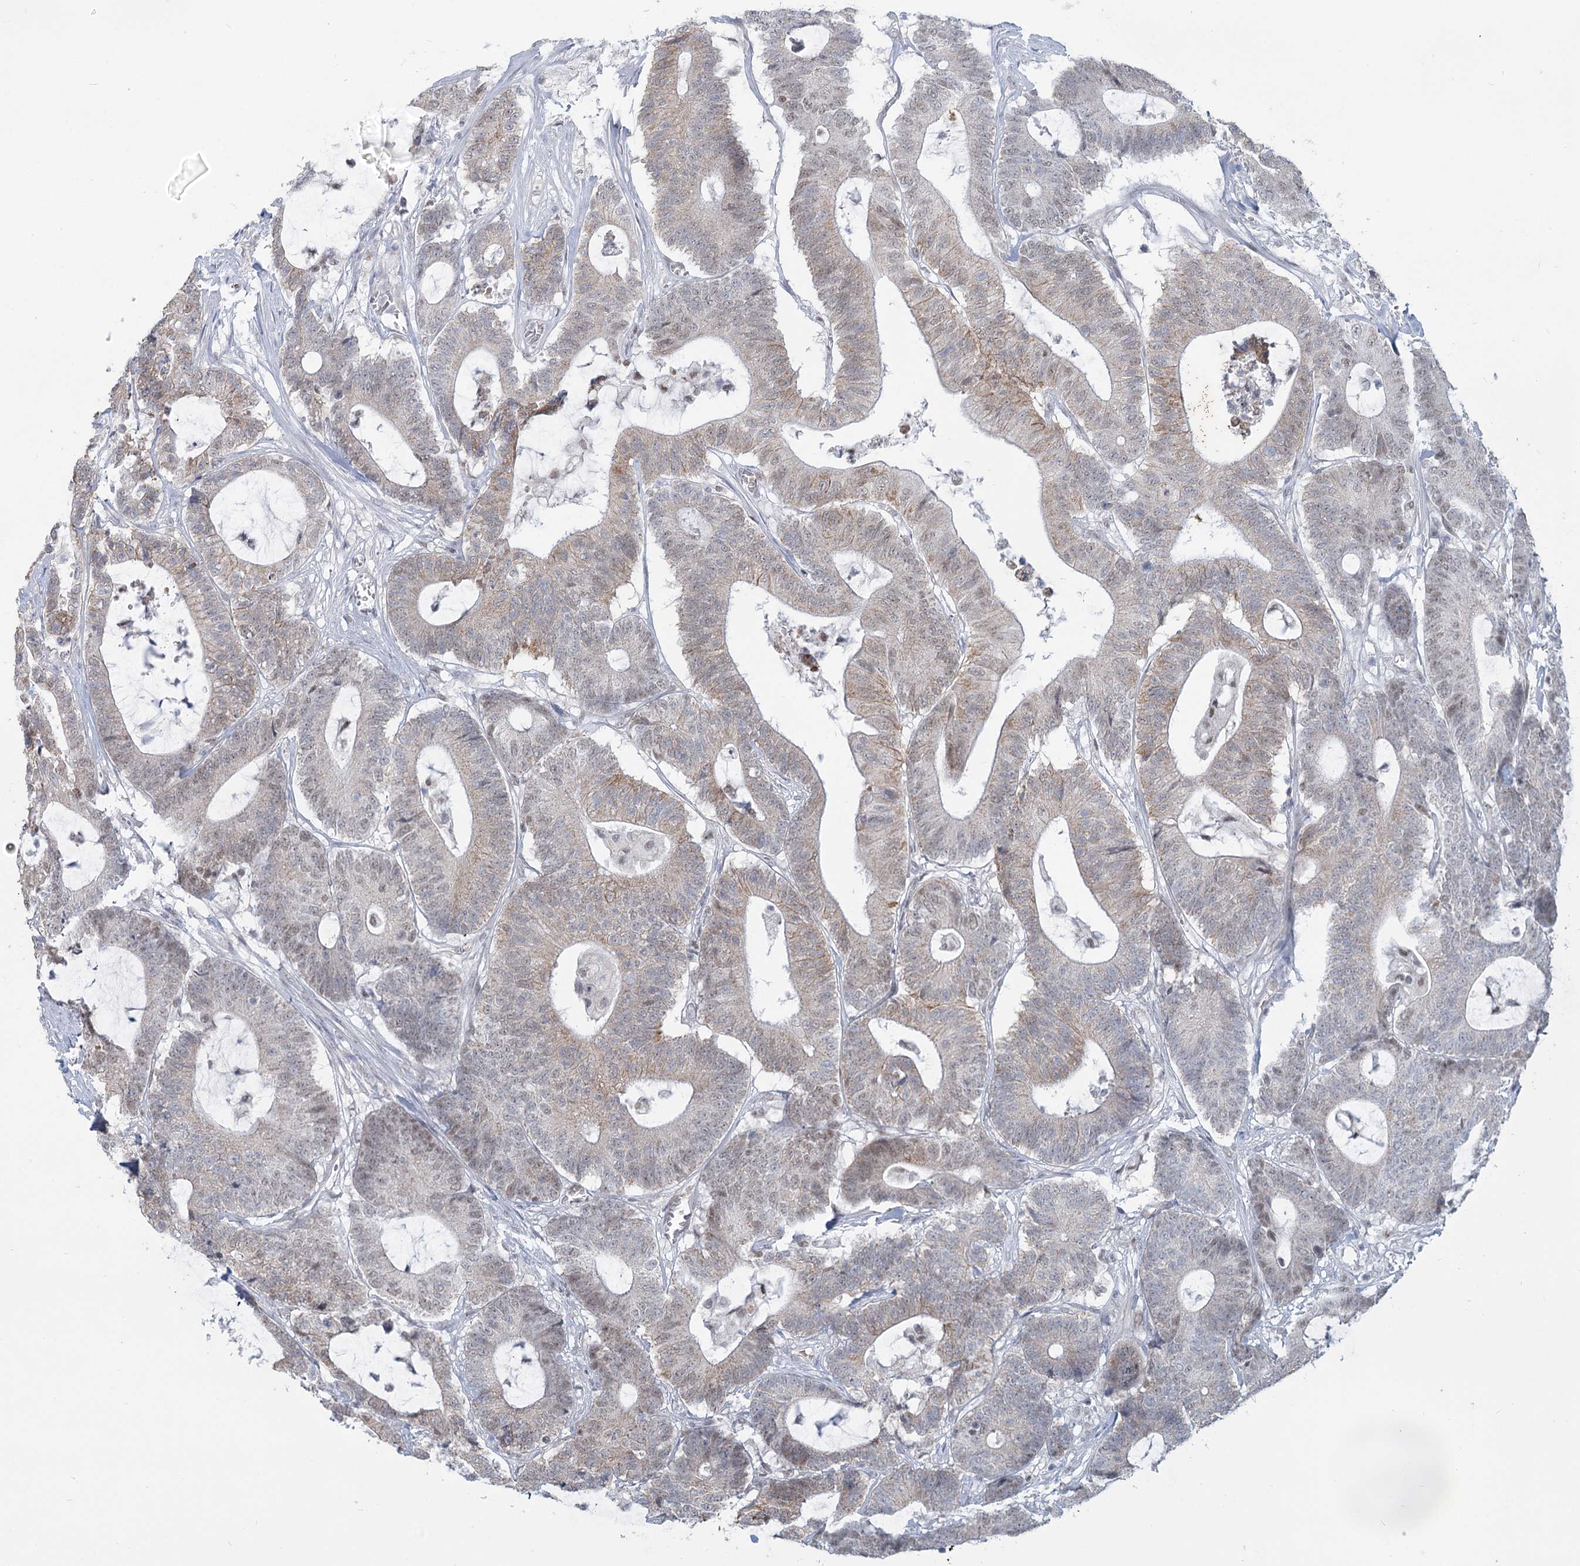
{"staining": {"intensity": "weak", "quantity": "<25%", "location": "cytoplasmic/membranous"}, "tissue": "colorectal cancer", "cell_type": "Tumor cells", "image_type": "cancer", "snomed": [{"axis": "morphology", "description": "Adenocarcinoma, NOS"}, {"axis": "topography", "description": "Colon"}], "caption": "Colorectal cancer was stained to show a protein in brown. There is no significant expression in tumor cells.", "gene": "MTG1", "patient": {"sex": "female", "age": 84}}